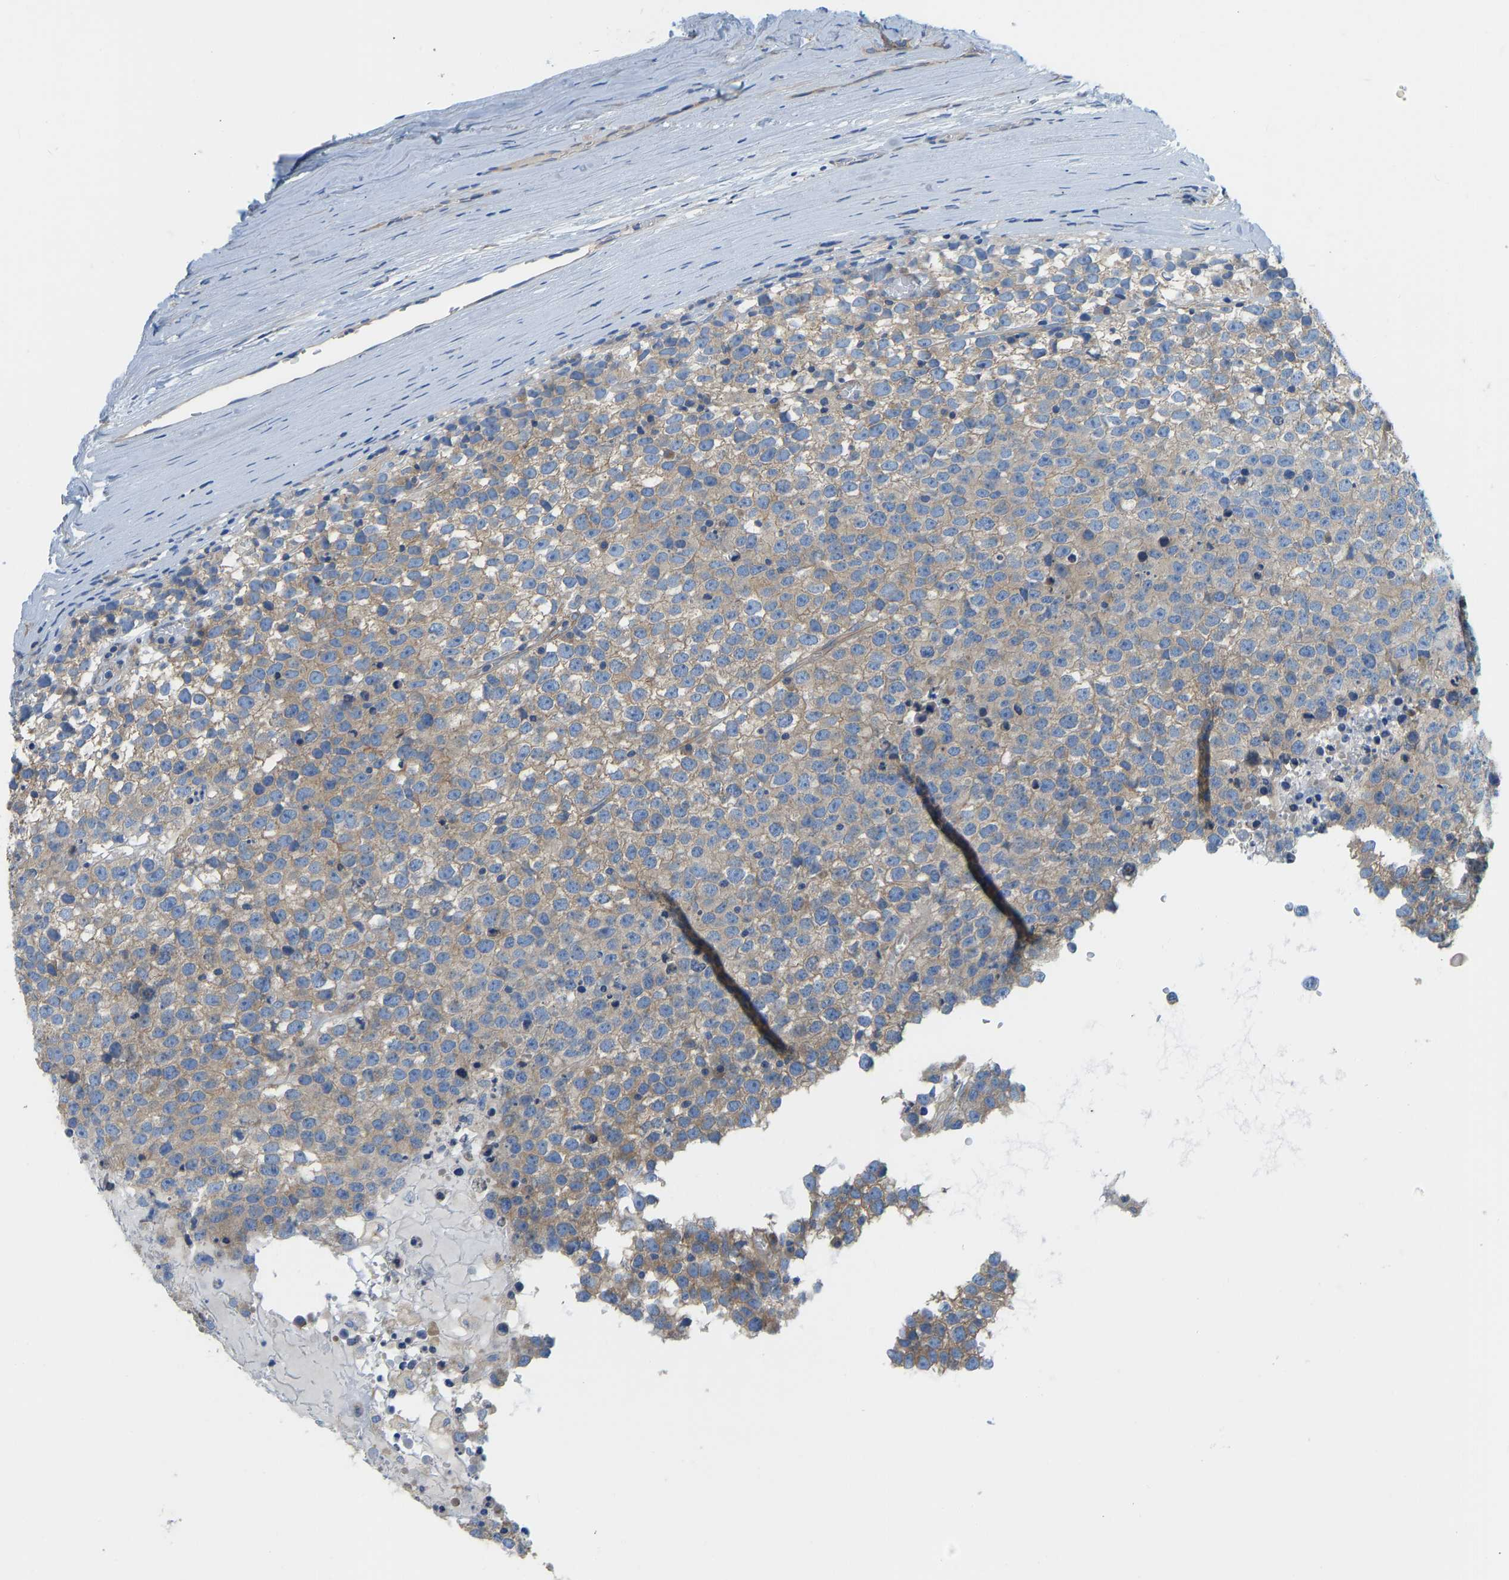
{"staining": {"intensity": "weak", "quantity": ">75%", "location": "cytoplasmic/membranous"}, "tissue": "testis cancer", "cell_type": "Tumor cells", "image_type": "cancer", "snomed": [{"axis": "morphology", "description": "Seminoma, NOS"}, {"axis": "topography", "description": "Testis"}], "caption": "Brown immunohistochemical staining in seminoma (testis) exhibits weak cytoplasmic/membranous expression in about >75% of tumor cells.", "gene": "CHAD", "patient": {"sex": "male", "age": 65}}